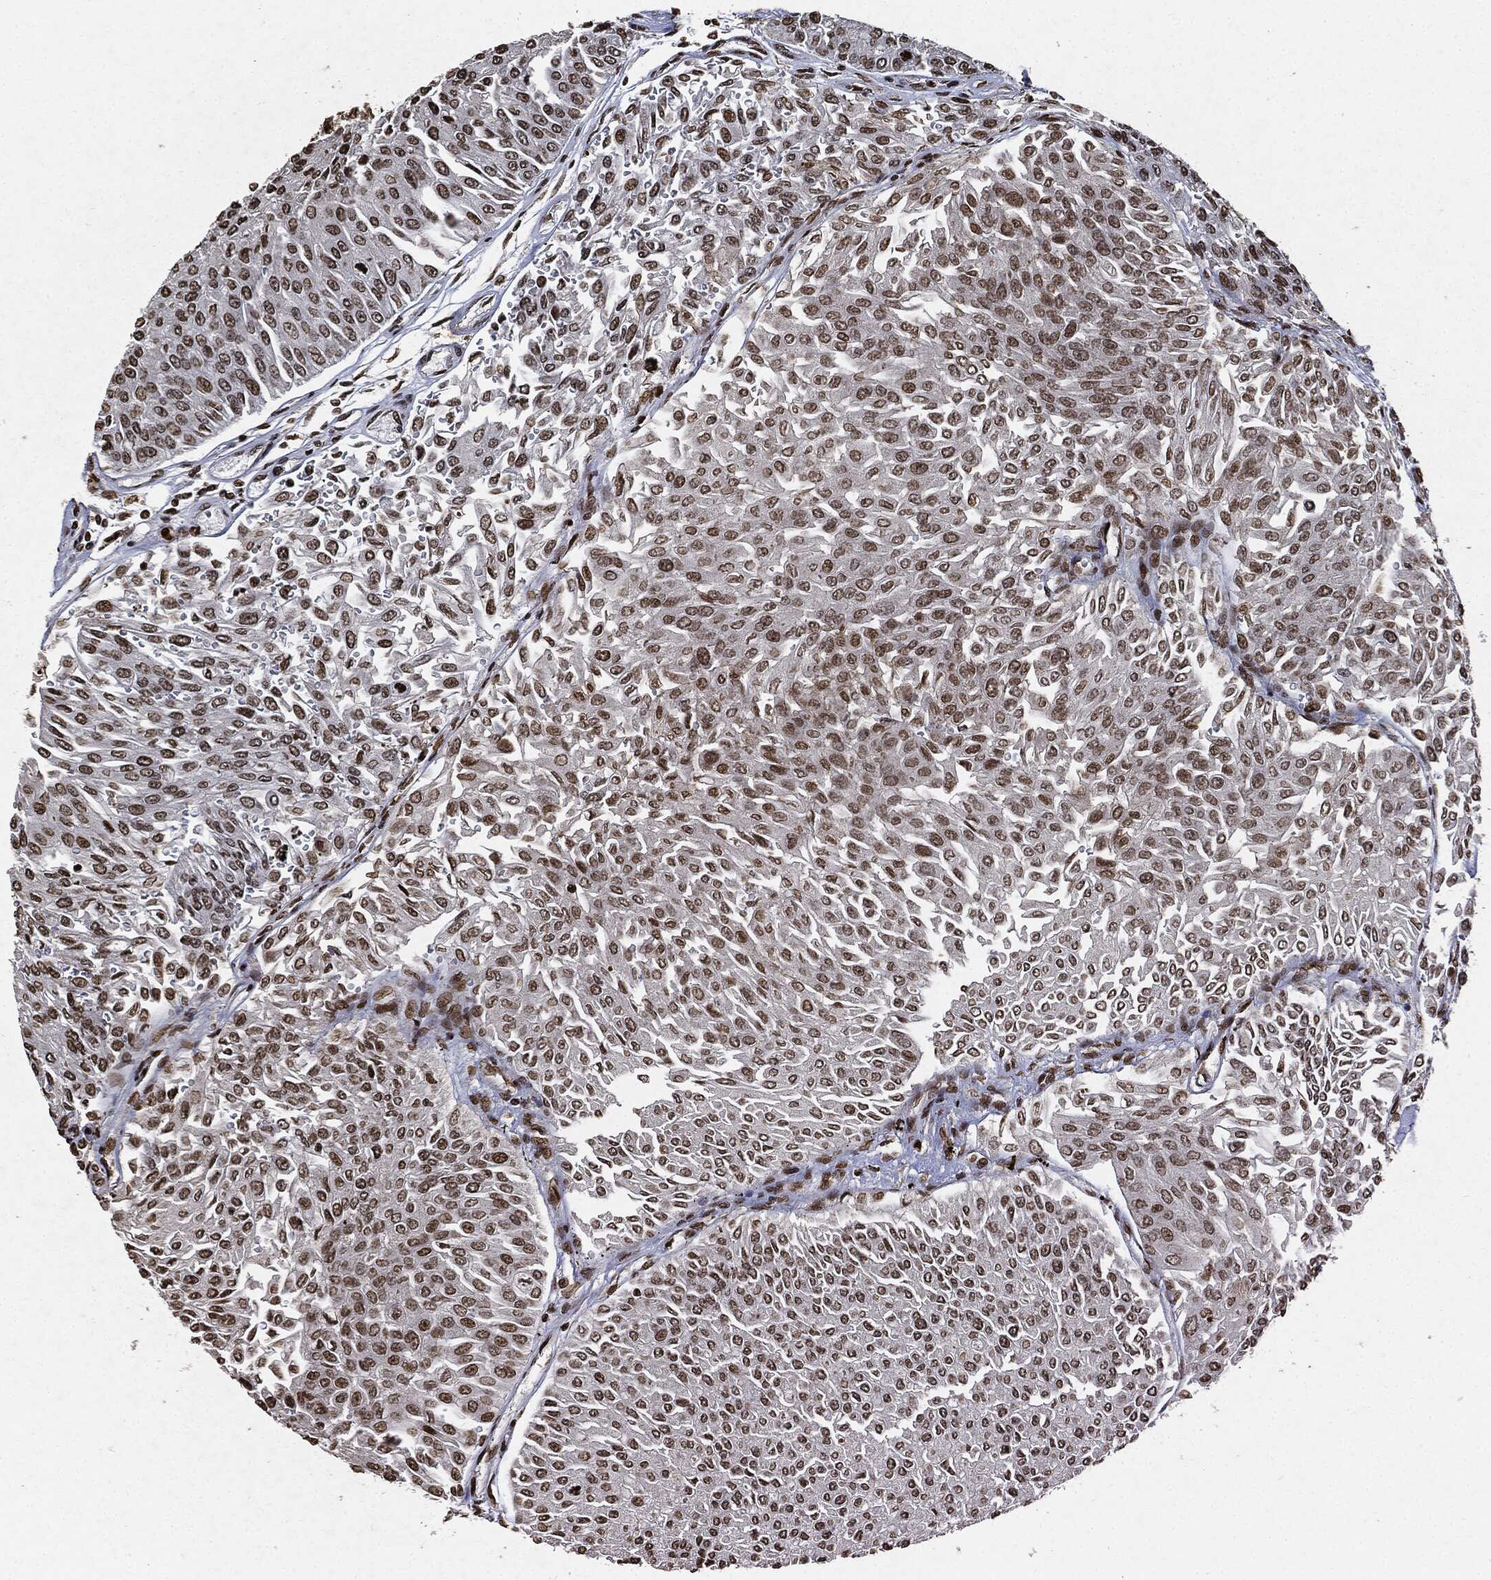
{"staining": {"intensity": "weak", "quantity": ">75%", "location": "nuclear"}, "tissue": "urothelial cancer", "cell_type": "Tumor cells", "image_type": "cancer", "snomed": [{"axis": "morphology", "description": "Urothelial carcinoma, Low grade"}, {"axis": "topography", "description": "Urinary bladder"}], "caption": "Protein analysis of low-grade urothelial carcinoma tissue demonstrates weak nuclear positivity in about >75% of tumor cells.", "gene": "JUN", "patient": {"sex": "male", "age": 67}}